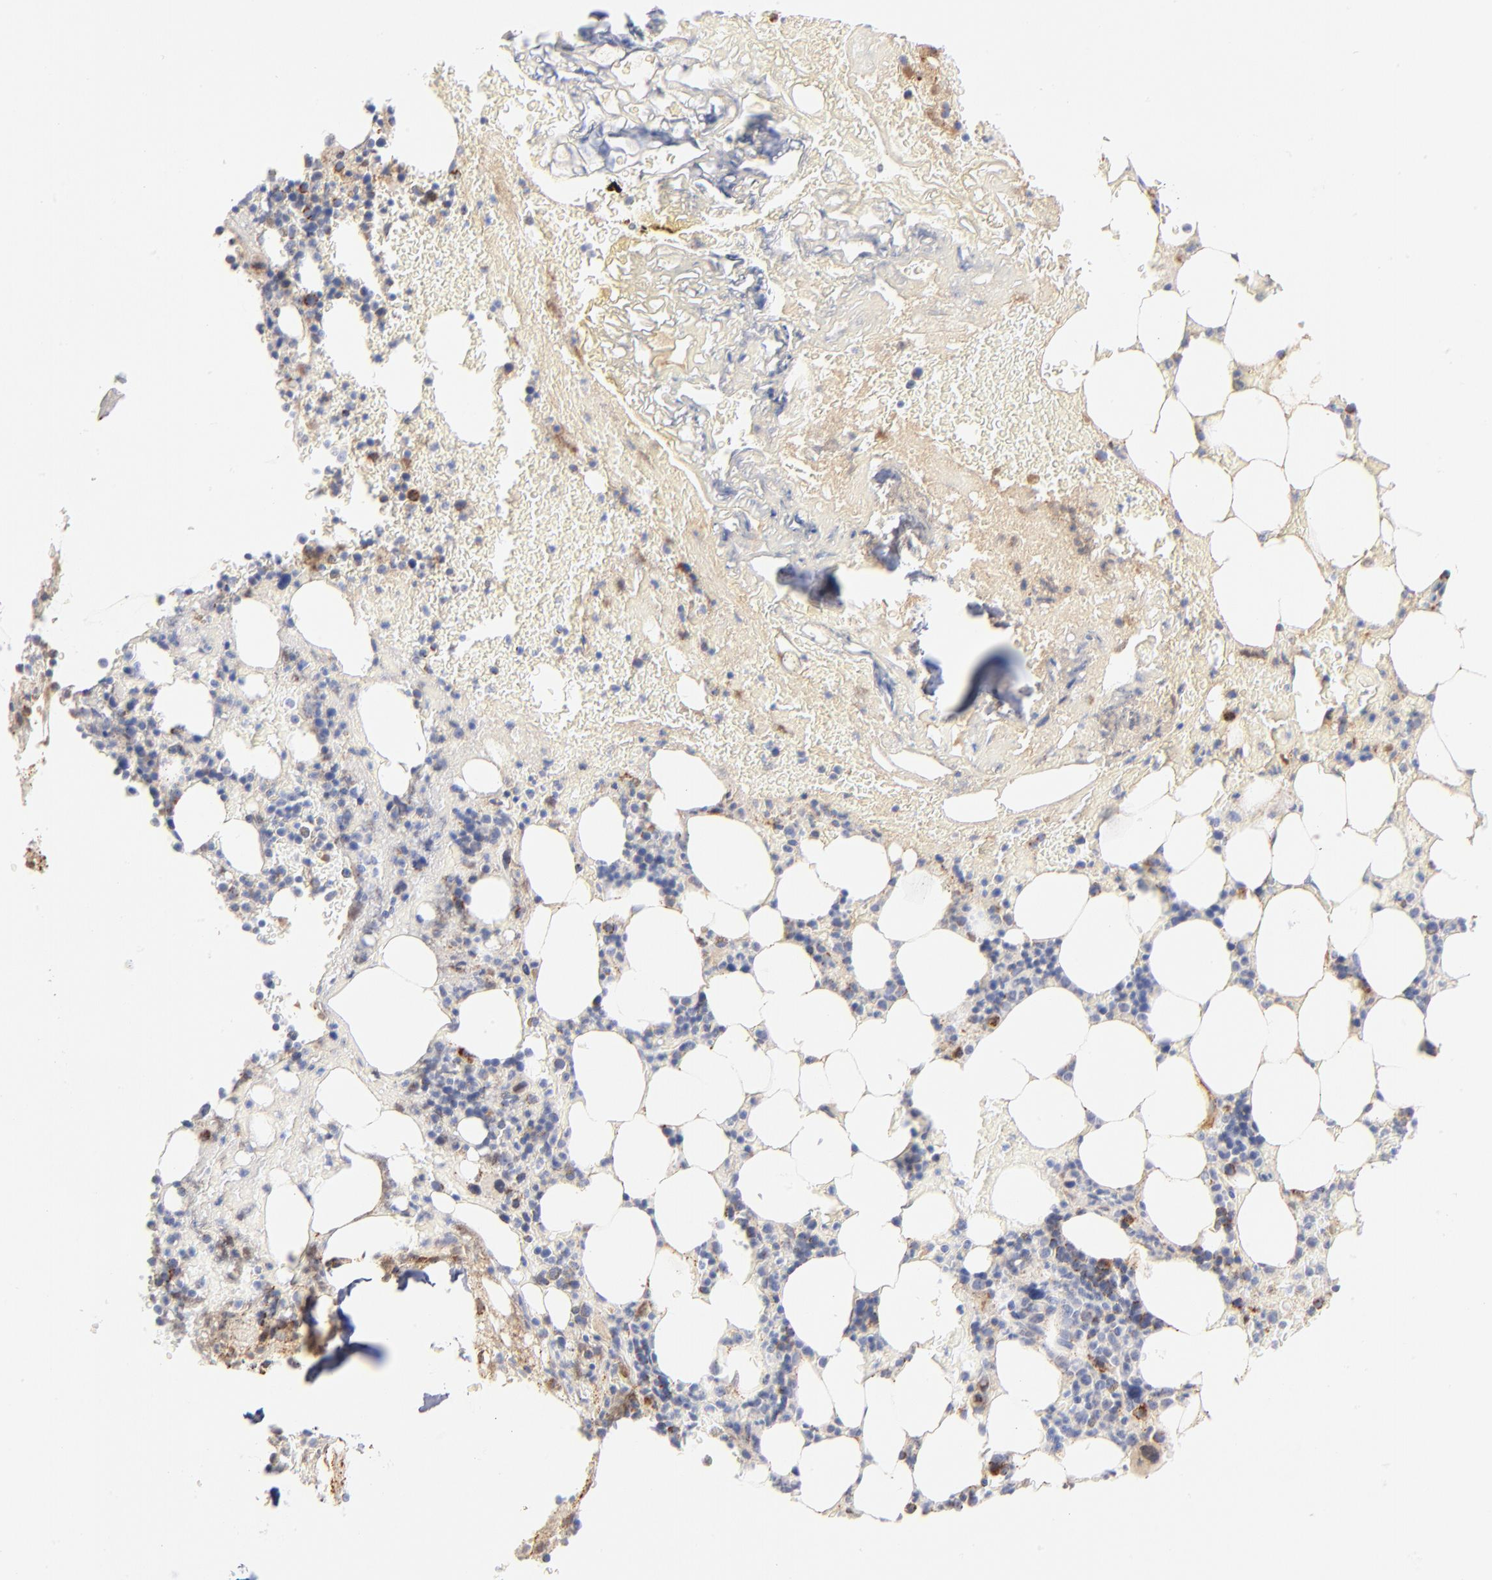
{"staining": {"intensity": "moderate", "quantity": "<25%", "location": "cytoplasmic/membranous"}, "tissue": "bone marrow", "cell_type": "Hematopoietic cells", "image_type": "normal", "snomed": [{"axis": "morphology", "description": "Normal tissue, NOS"}, {"axis": "topography", "description": "Bone marrow"}], "caption": "Protein analysis of benign bone marrow exhibits moderate cytoplasmic/membranous expression in about <25% of hematopoietic cells. (IHC, brightfield microscopy, high magnification).", "gene": "DLAT", "patient": {"sex": "female", "age": 73}}